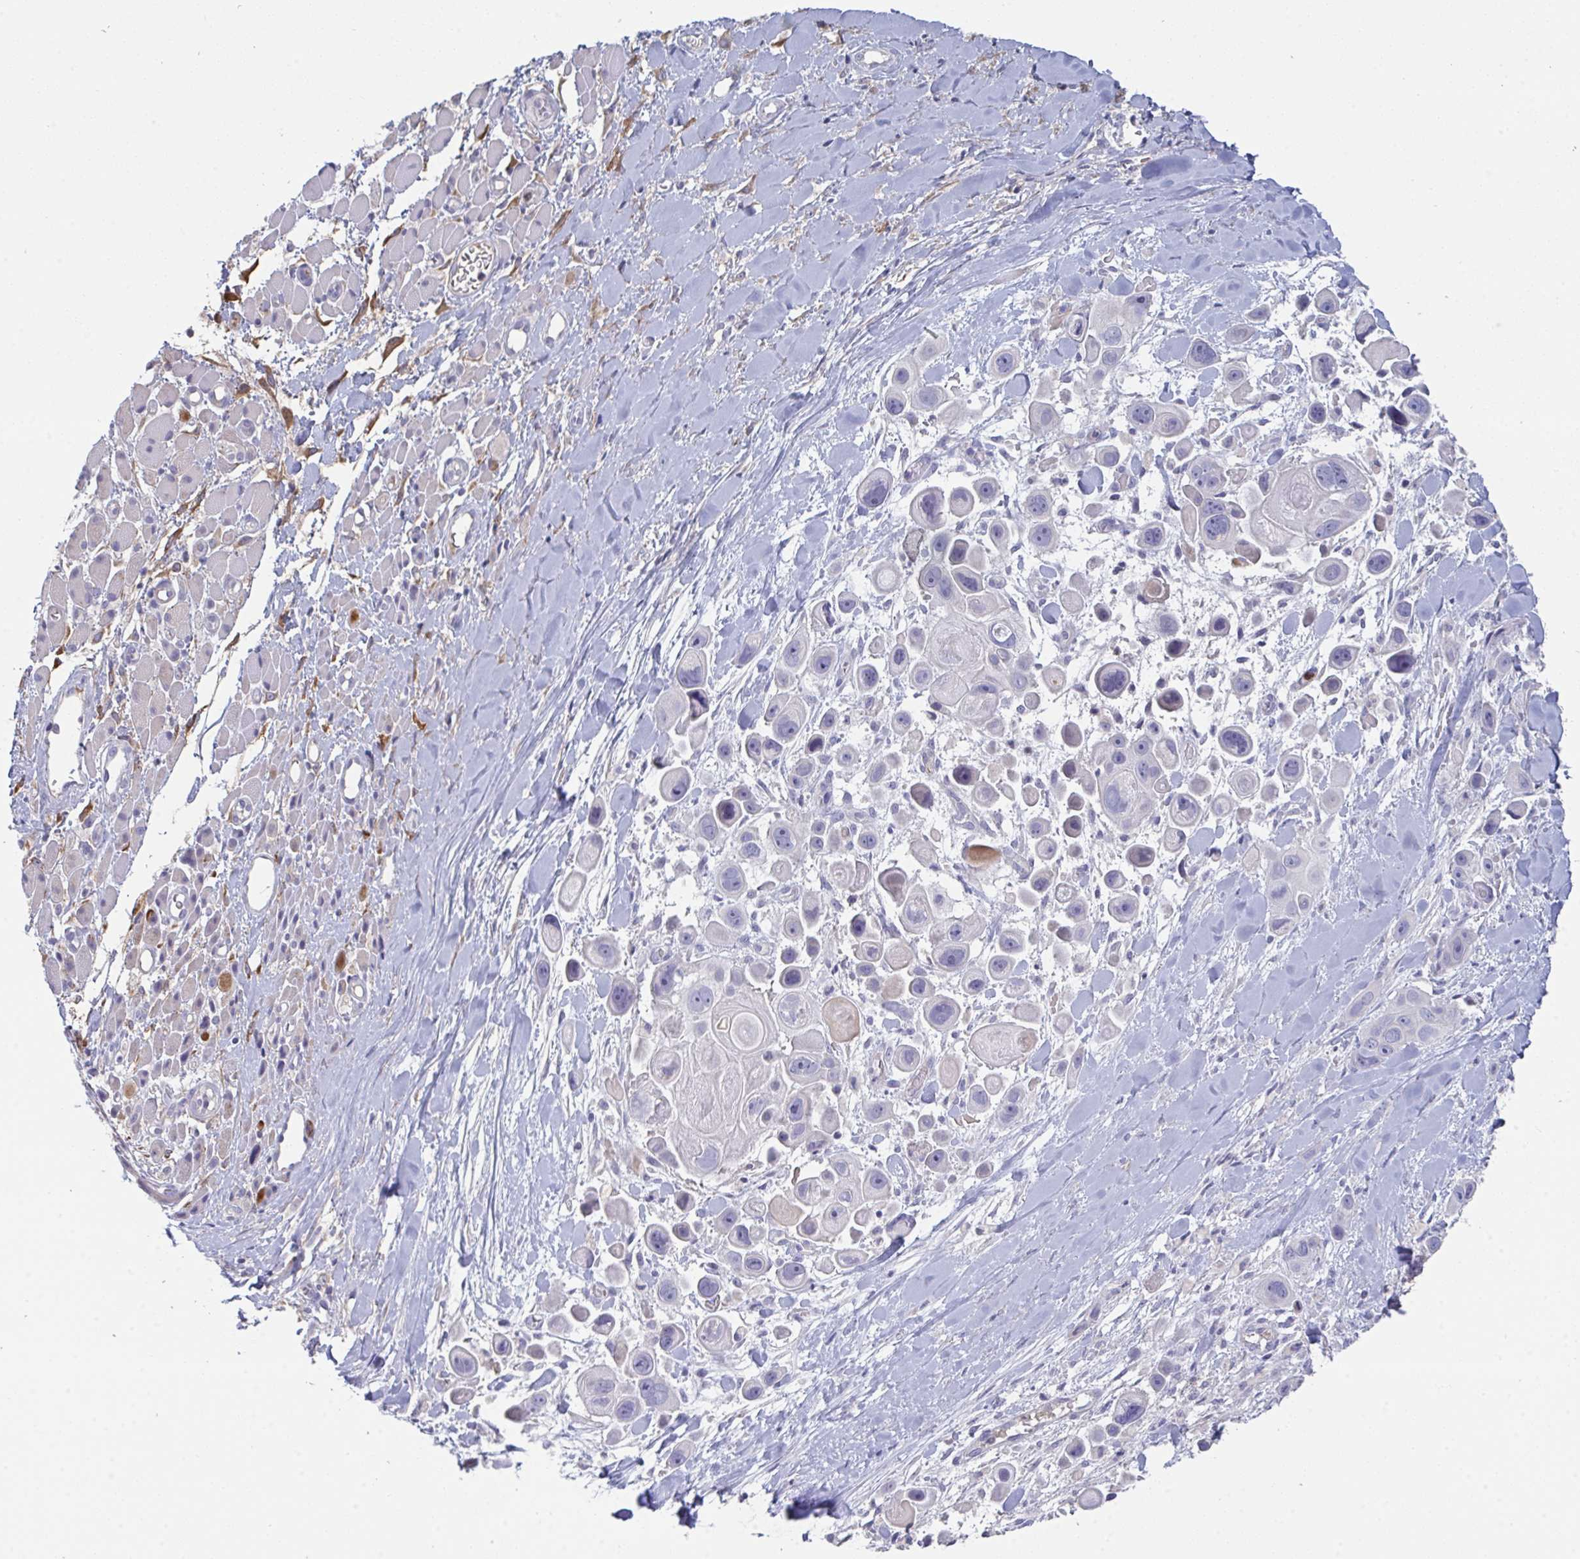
{"staining": {"intensity": "negative", "quantity": "none", "location": "none"}, "tissue": "skin cancer", "cell_type": "Tumor cells", "image_type": "cancer", "snomed": [{"axis": "morphology", "description": "Squamous cell carcinoma, NOS"}, {"axis": "topography", "description": "Skin"}], "caption": "High power microscopy photomicrograph of an IHC histopathology image of skin cancer, revealing no significant staining in tumor cells. (DAB (3,3'-diaminobenzidine) immunohistochemistry with hematoxylin counter stain).", "gene": "HGFAC", "patient": {"sex": "male", "age": 67}}